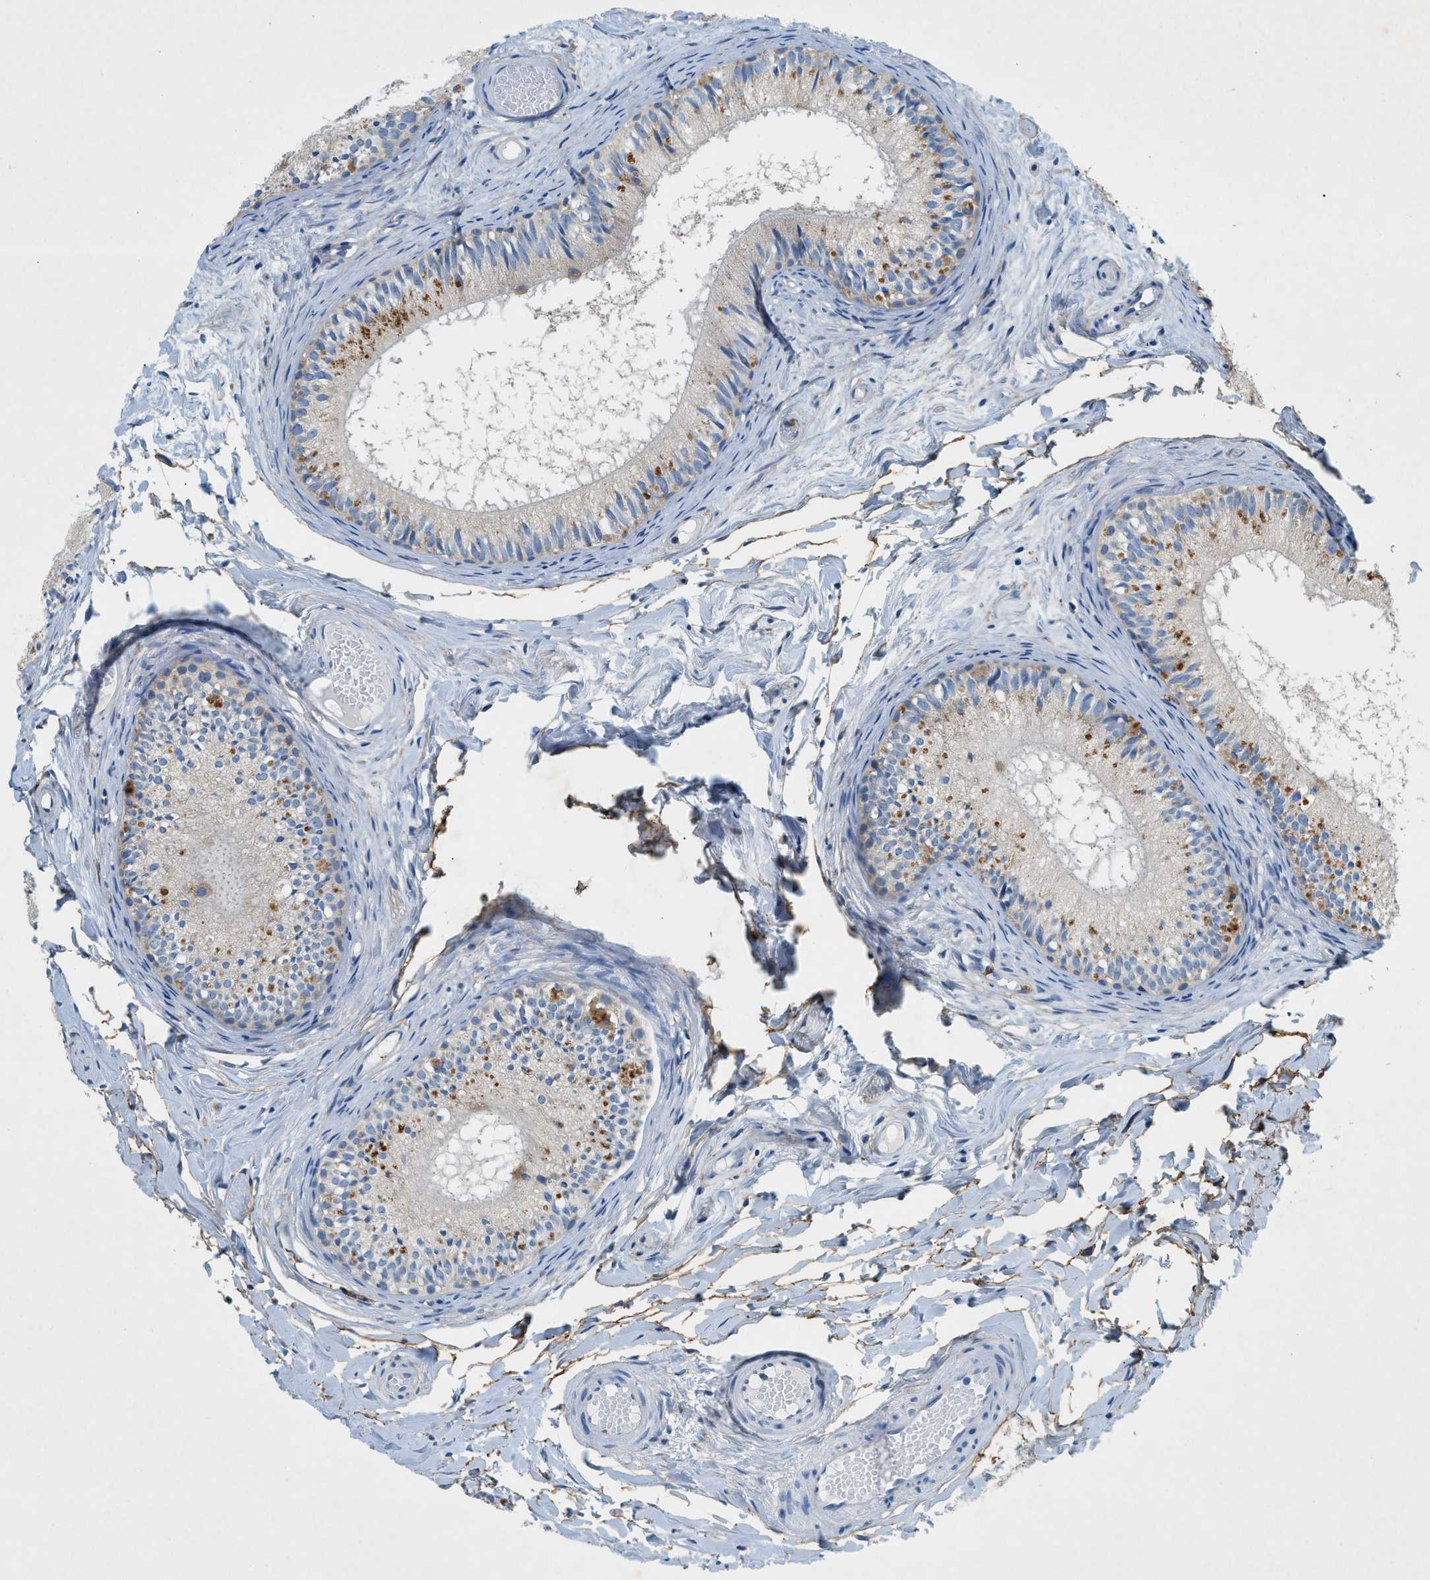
{"staining": {"intensity": "moderate", "quantity": "<25%", "location": "cytoplasmic/membranous"}, "tissue": "epididymis", "cell_type": "Glandular cells", "image_type": "normal", "snomed": [{"axis": "morphology", "description": "Normal tissue, NOS"}, {"axis": "topography", "description": "Epididymis"}], "caption": "Human epididymis stained with a brown dye displays moderate cytoplasmic/membranous positive positivity in approximately <25% of glandular cells.", "gene": "ZDHHC13", "patient": {"sex": "male", "age": 46}}